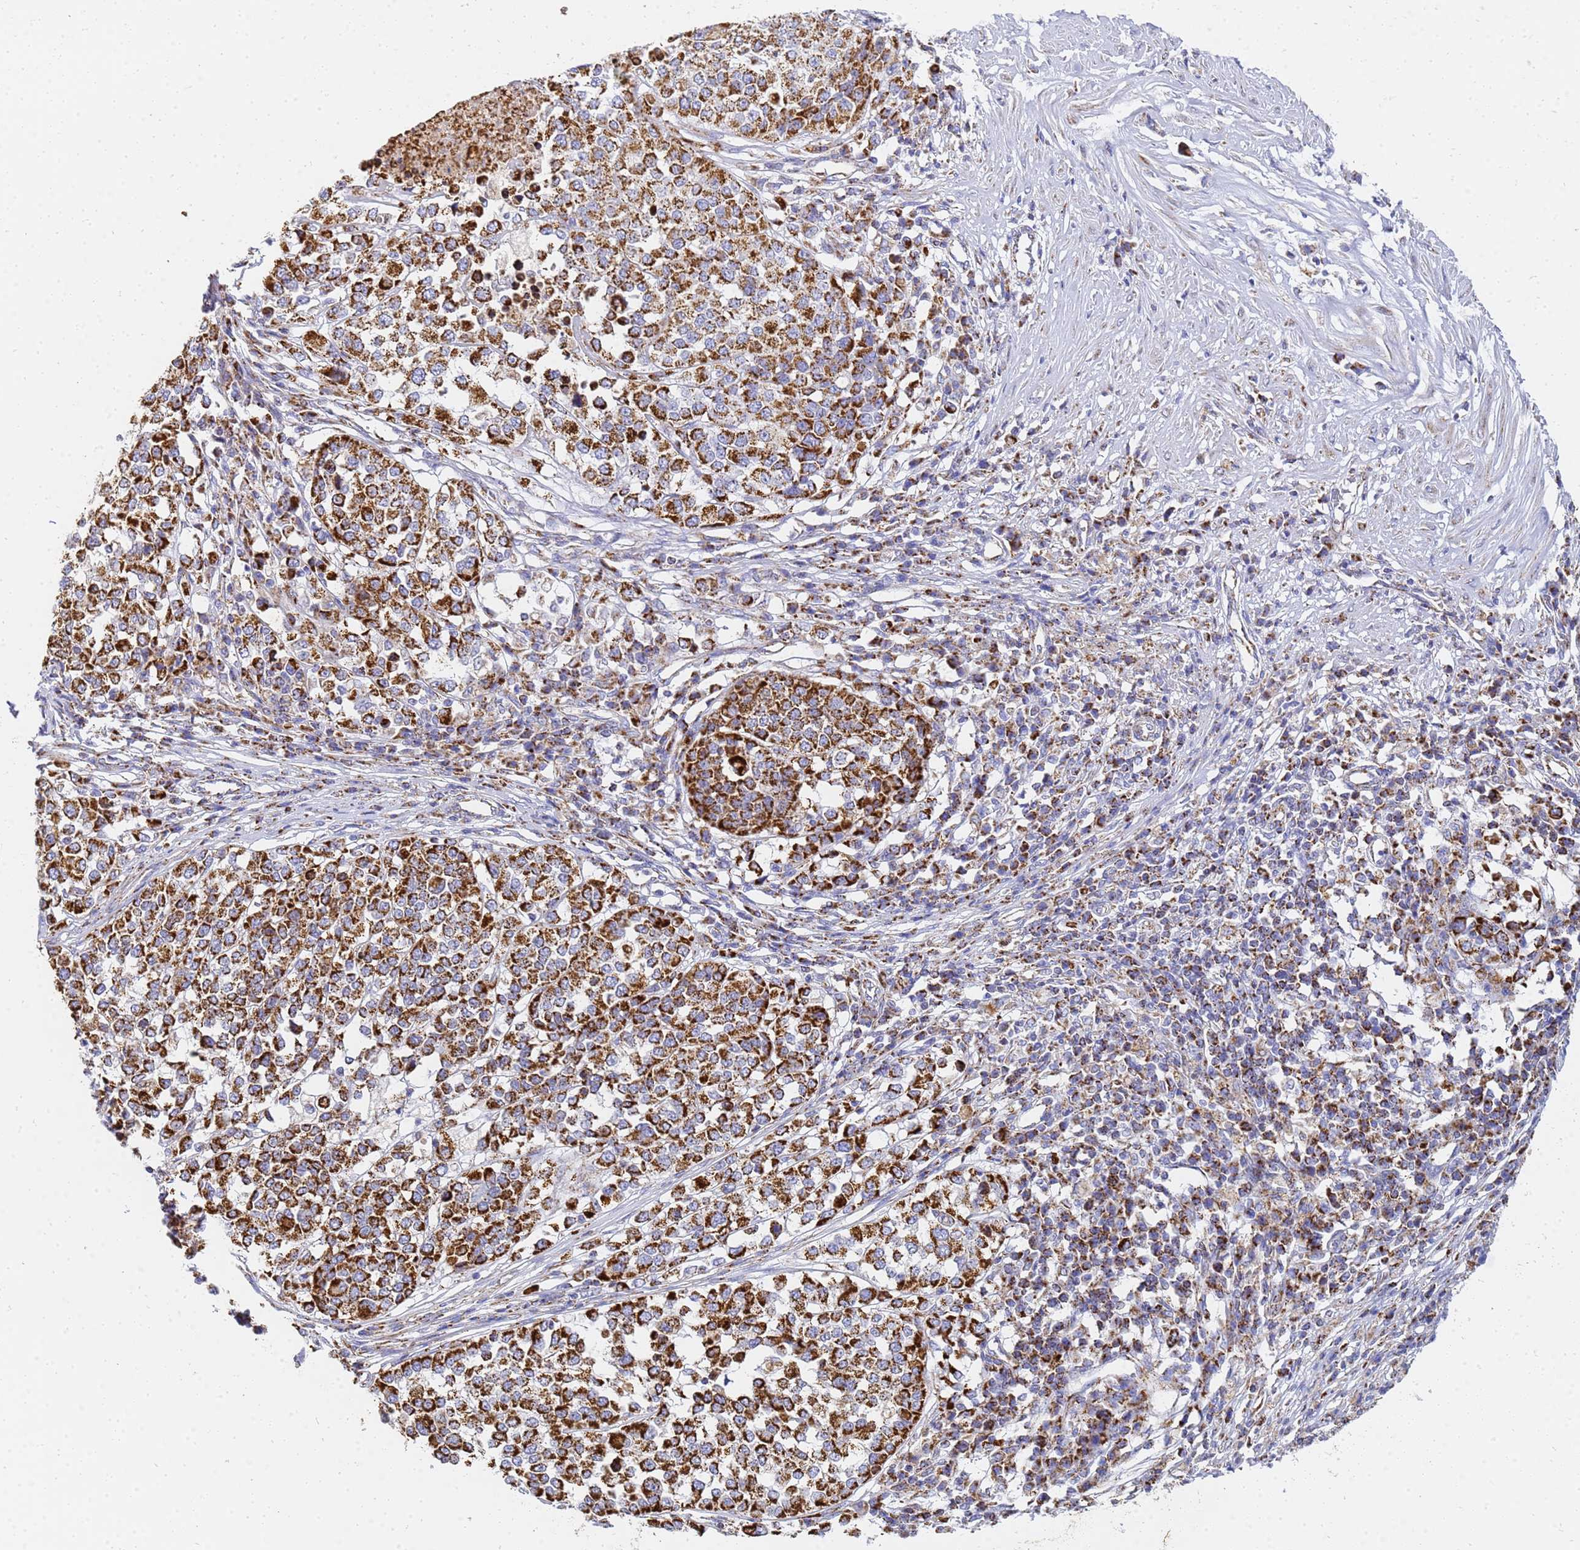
{"staining": {"intensity": "strong", "quantity": ">75%", "location": "cytoplasmic/membranous"}, "tissue": "melanoma", "cell_type": "Tumor cells", "image_type": "cancer", "snomed": [{"axis": "morphology", "description": "Malignant melanoma, Metastatic site"}, {"axis": "topography", "description": "Lymph node"}], "caption": "Human malignant melanoma (metastatic site) stained with a brown dye reveals strong cytoplasmic/membranous positive expression in about >75% of tumor cells.", "gene": "CNIH4", "patient": {"sex": "male", "age": 44}}